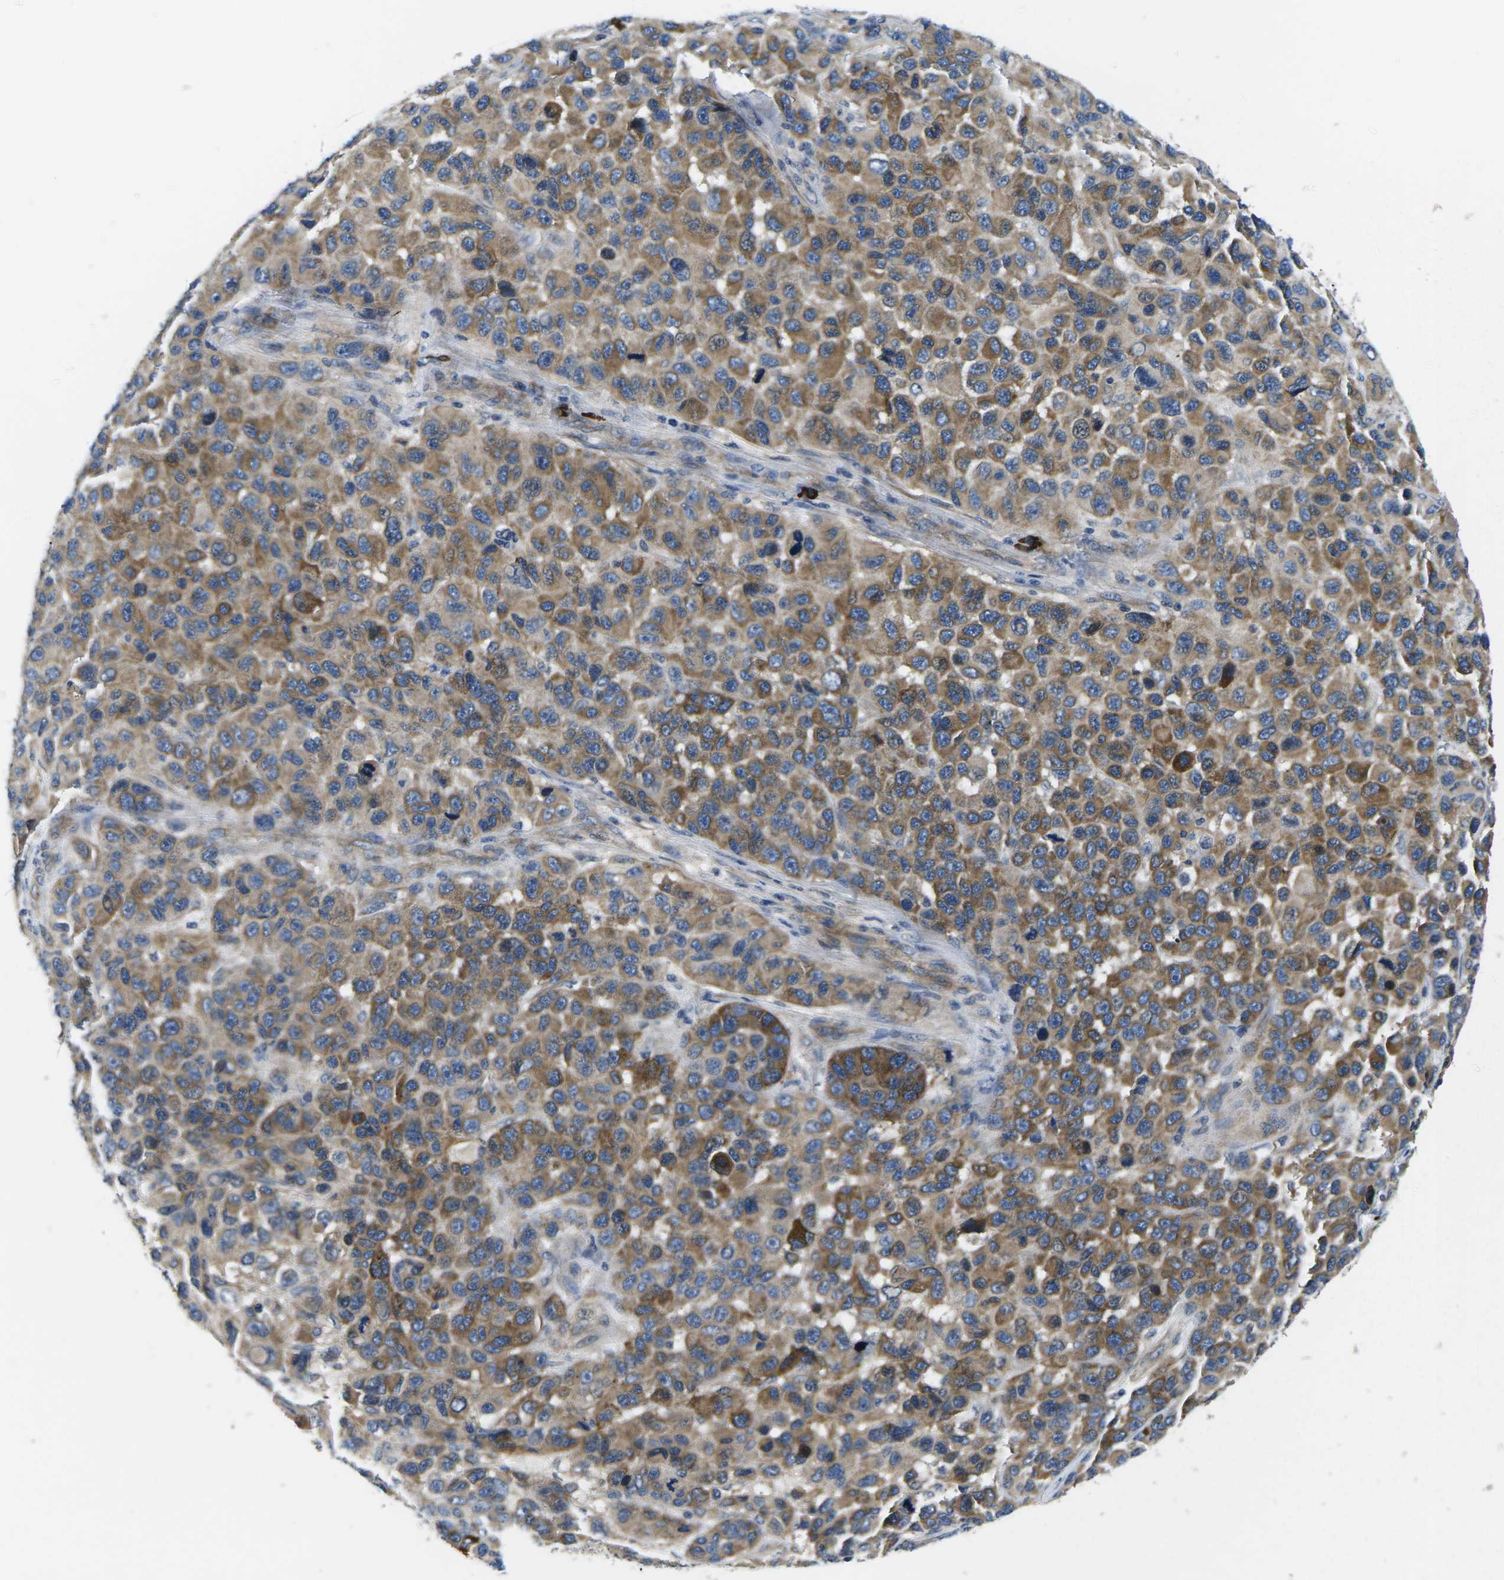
{"staining": {"intensity": "moderate", "quantity": ">75%", "location": "cytoplasmic/membranous"}, "tissue": "melanoma", "cell_type": "Tumor cells", "image_type": "cancer", "snomed": [{"axis": "morphology", "description": "Malignant melanoma, NOS"}, {"axis": "topography", "description": "Skin"}], "caption": "Malignant melanoma tissue exhibits moderate cytoplasmic/membranous expression in about >75% of tumor cells, visualized by immunohistochemistry.", "gene": "PLCE1", "patient": {"sex": "male", "age": 53}}